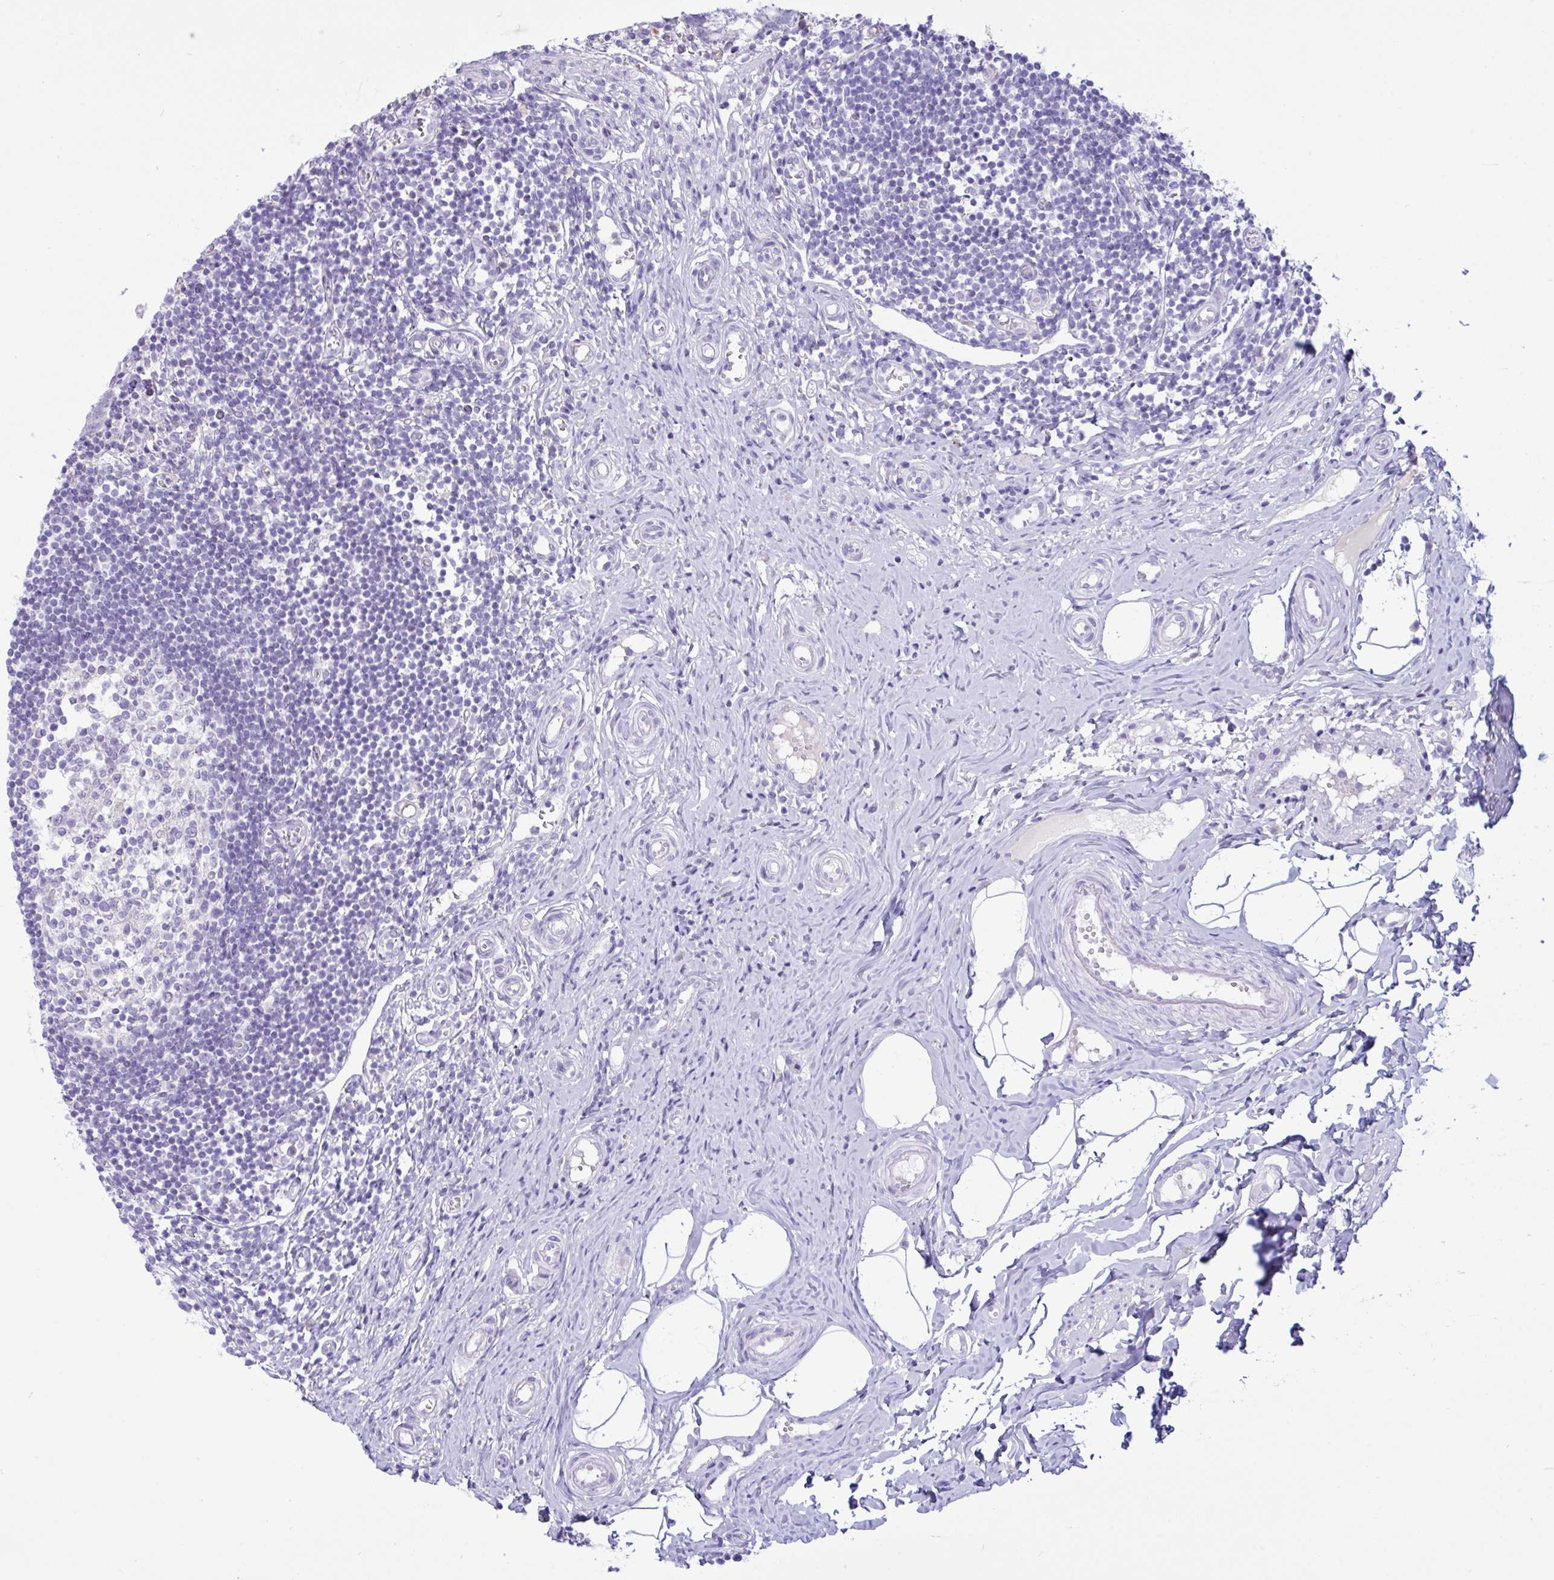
{"staining": {"intensity": "negative", "quantity": "none", "location": "none"}, "tissue": "appendix", "cell_type": "Glandular cells", "image_type": "normal", "snomed": [{"axis": "morphology", "description": "Normal tissue, NOS"}, {"axis": "topography", "description": "Appendix"}], "caption": "DAB immunohistochemical staining of unremarkable appendix reveals no significant positivity in glandular cells.", "gene": "SREBF1", "patient": {"sex": "female", "age": 17}}